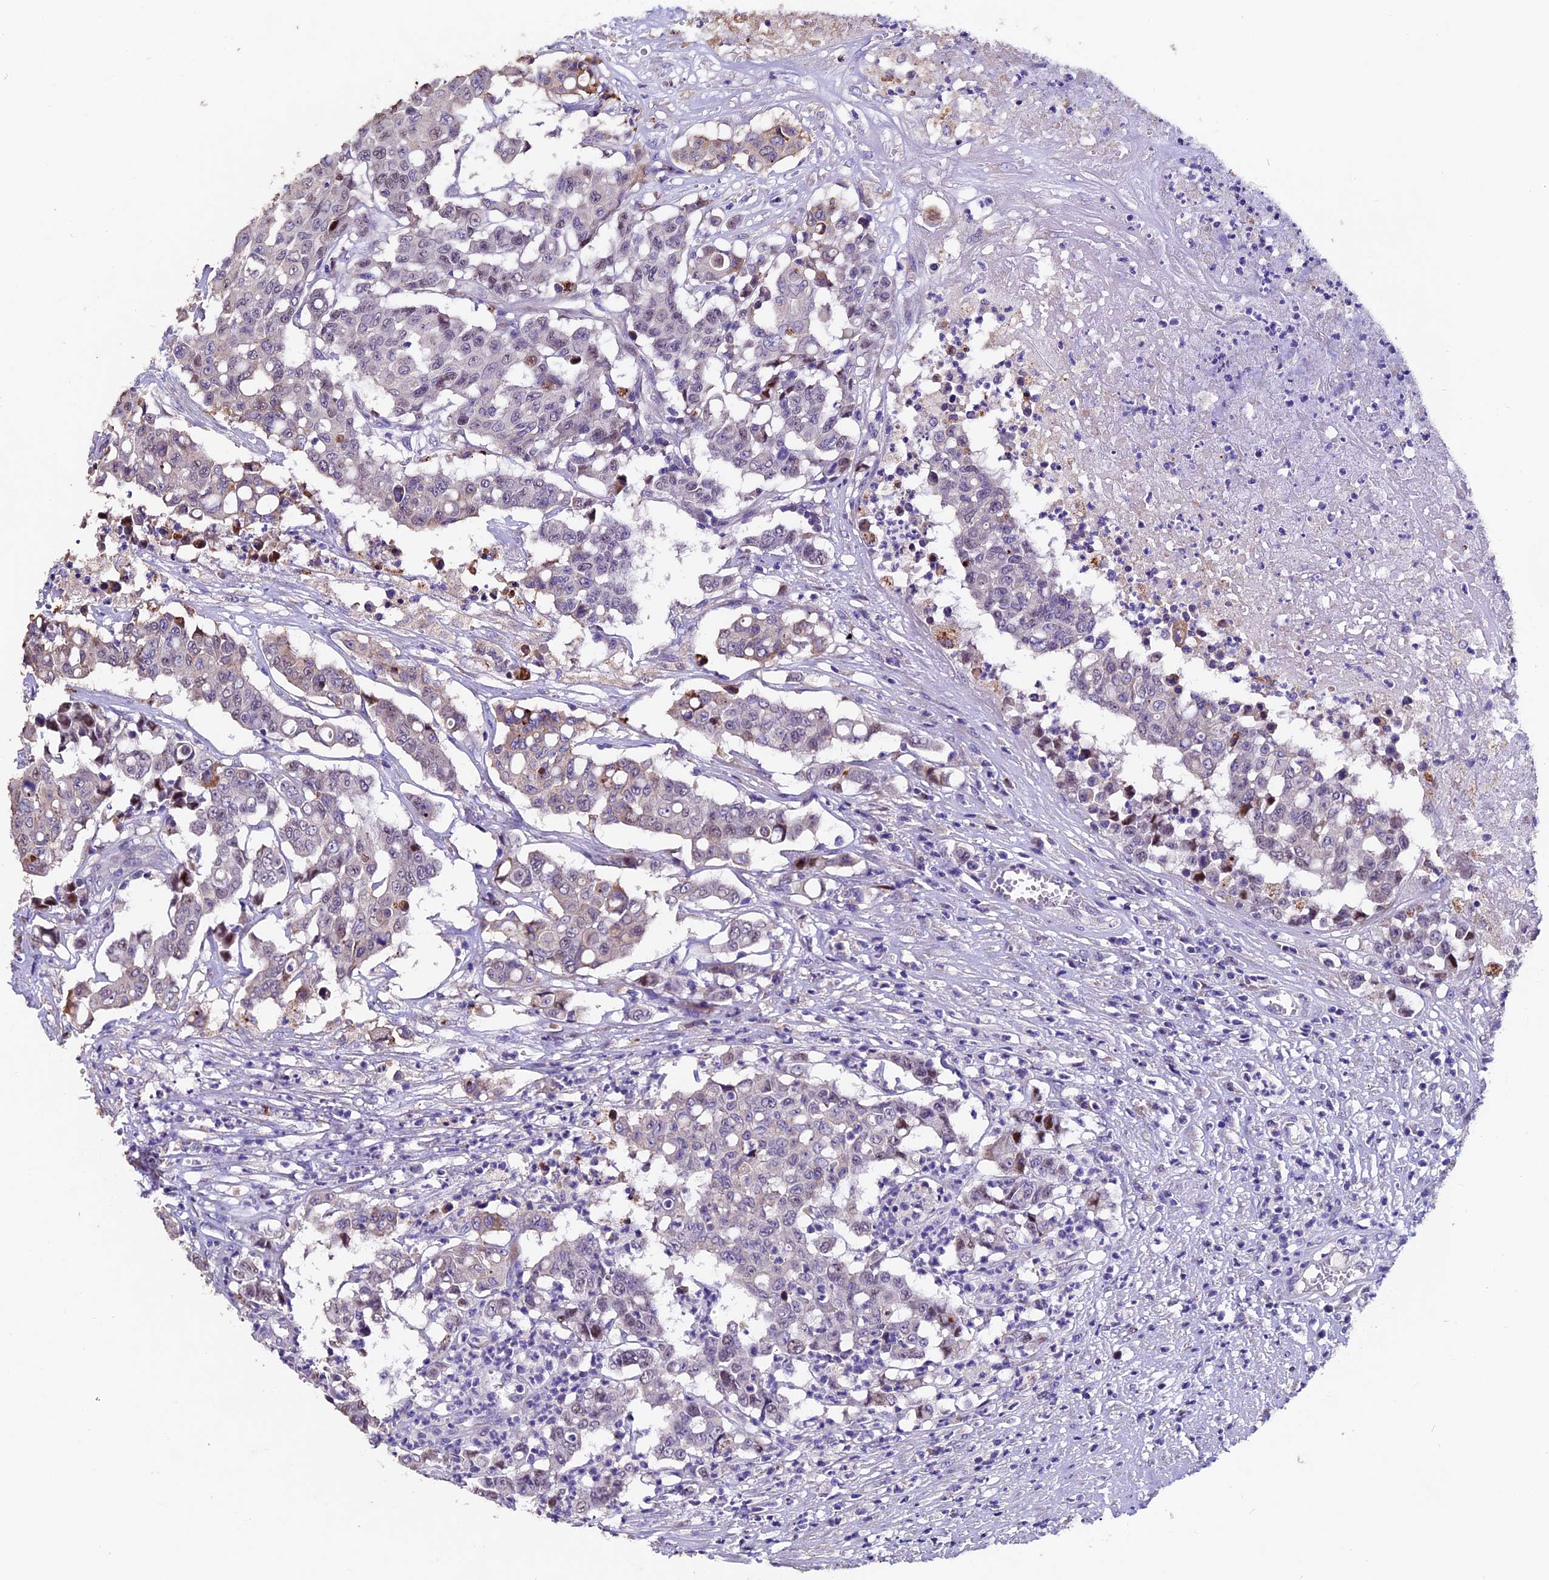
{"staining": {"intensity": "weak", "quantity": "<25%", "location": "cytoplasmic/membranous"}, "tissue": "colorectal cancer", "cell_type": "Tumor cells", "image_type": "cancer", "snomed": [{"axis": "morphology", "description": "Adenocarcinoma, NOS"}, {"axis": "topography", "description": "Colon"}], "caption": "An immunohistochemistry (IHC) image of adenocarcinoma (colorectal) is shown. There is no staining in tumor cells of adenocarcinoma (colorectal). (IHC, brightfield microscopy, high magnification).", "gene": "FBXW9", "patient": {"sex": "male", "age": 51}}